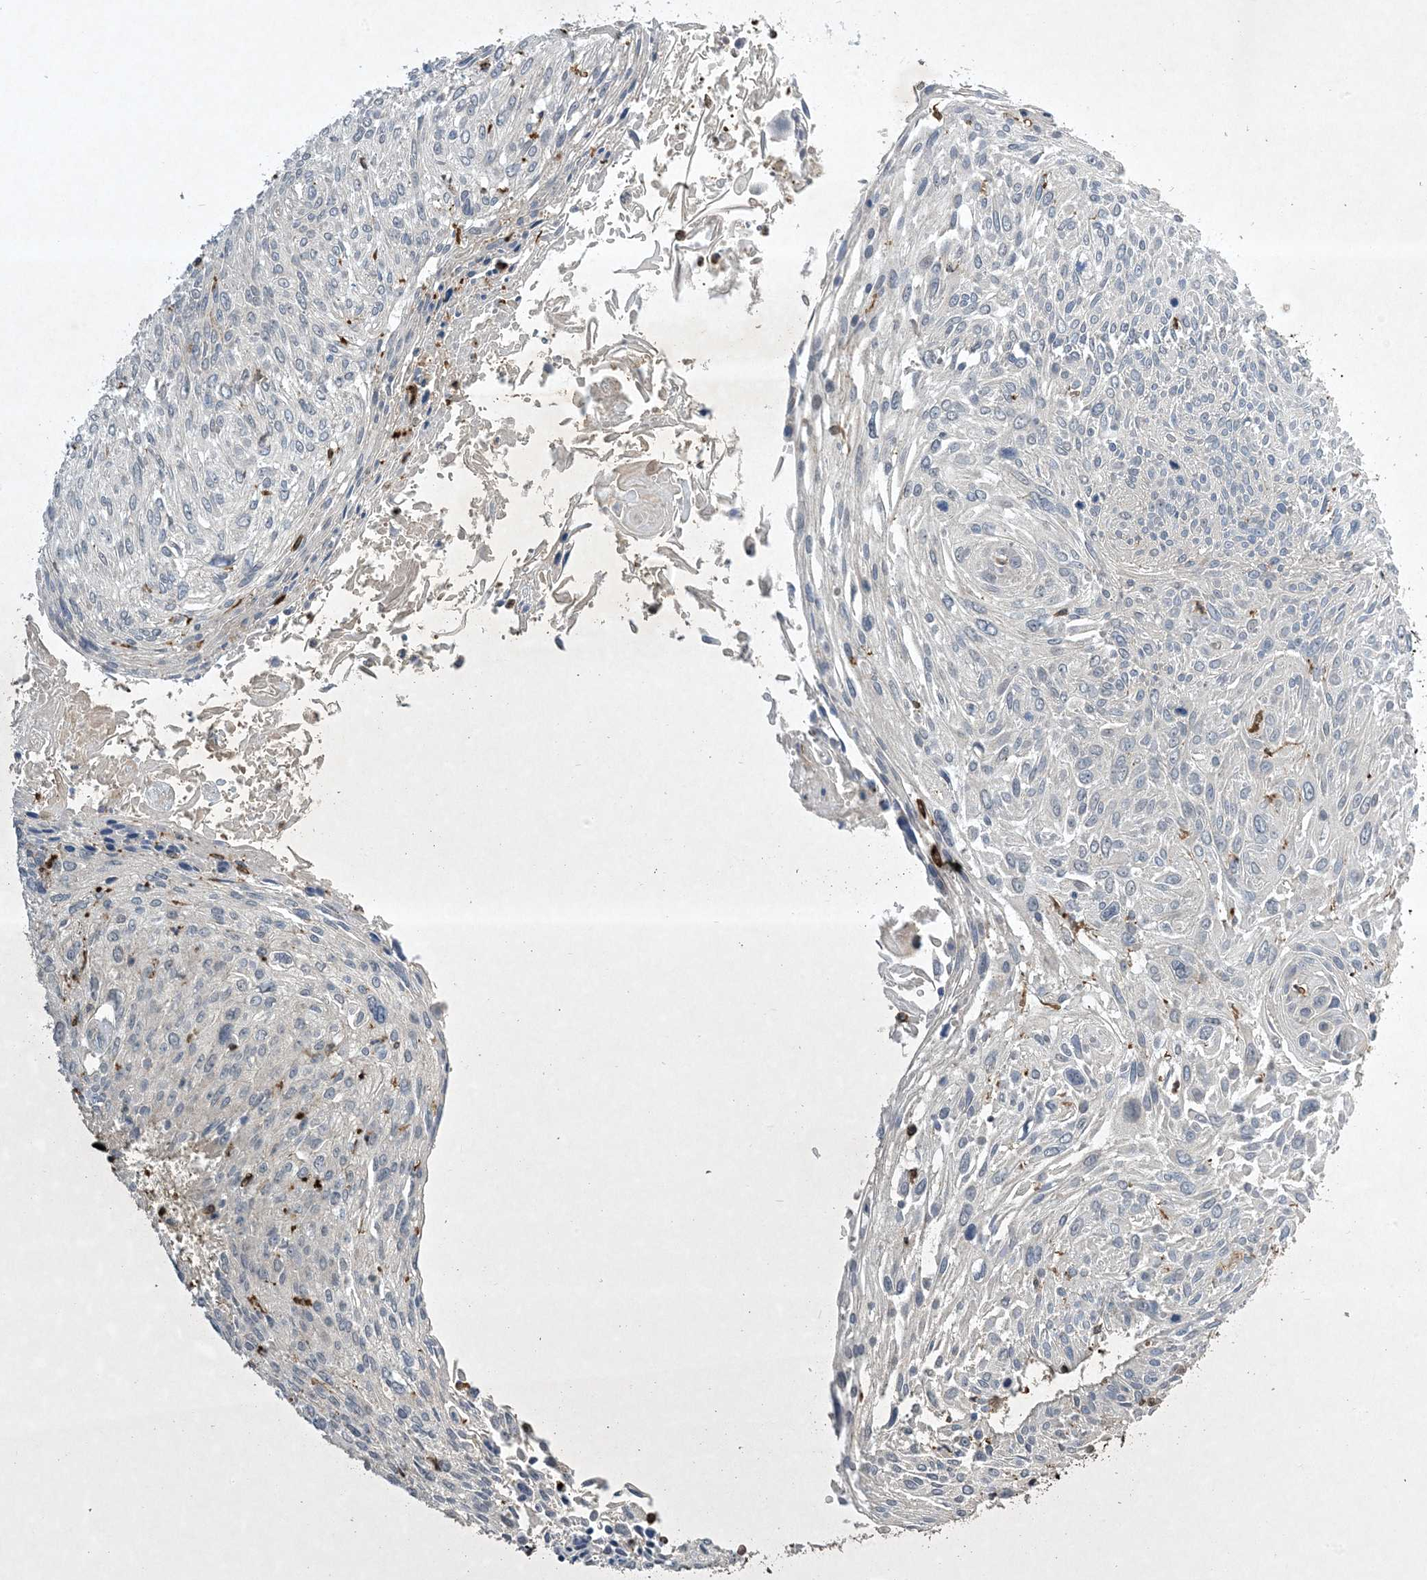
{"staining": {"intensity": "negative", "quantity": "none", "location": "none"}, "tissue": "cervical cancer", "cell_type": "Tumor cells", "image_type": "cancer", "snomed": [{"axis": "morphology", "description": "Squamous cell carcinoma, NOS"}, {"axis": "topography", "description": "Cervix"}], "caption": "This is a photomicrograph of IHC staining of cervical cancer, which shows no staining in tumor cells.", "gene": "AK9", "patient": {"sex": "female", "age": 51}}